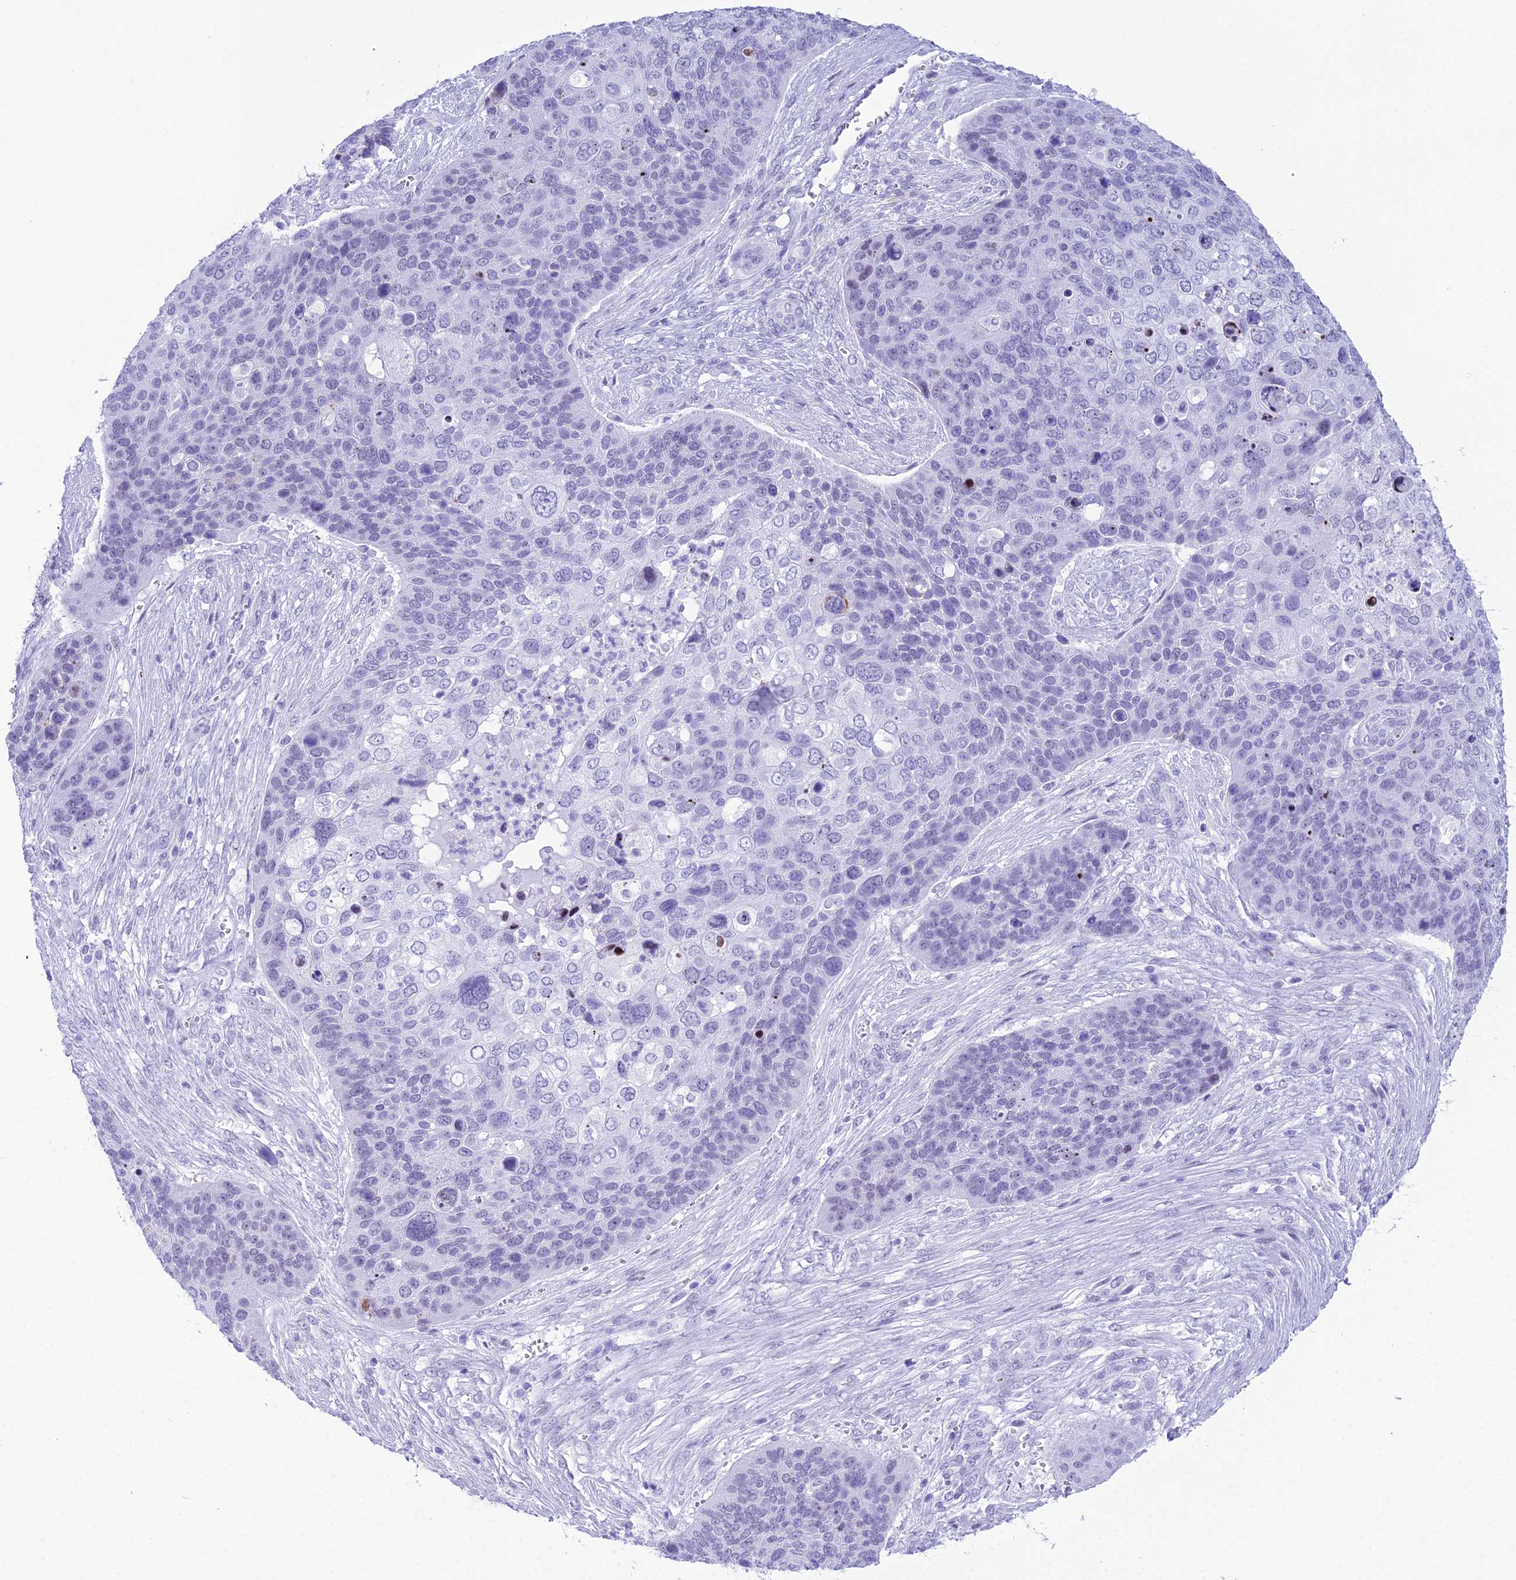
{"staining": {"intensity": "negative", "quantity": "none", "location": "none"}, "tissue": "skin cancer", "cell_type": "Tumor cells", "image_type": "cancer", "snomed": [{"axis": "morphology", "description": "Basal cell carcinoma"}, {"axis": "topography", "description": "Skin"}], "caption": "There is no significant staining in tumor cells of basal cell carcinoma (skin).", "gene": "RNPS1", "patient": {"sex": "female", "age": 74}}